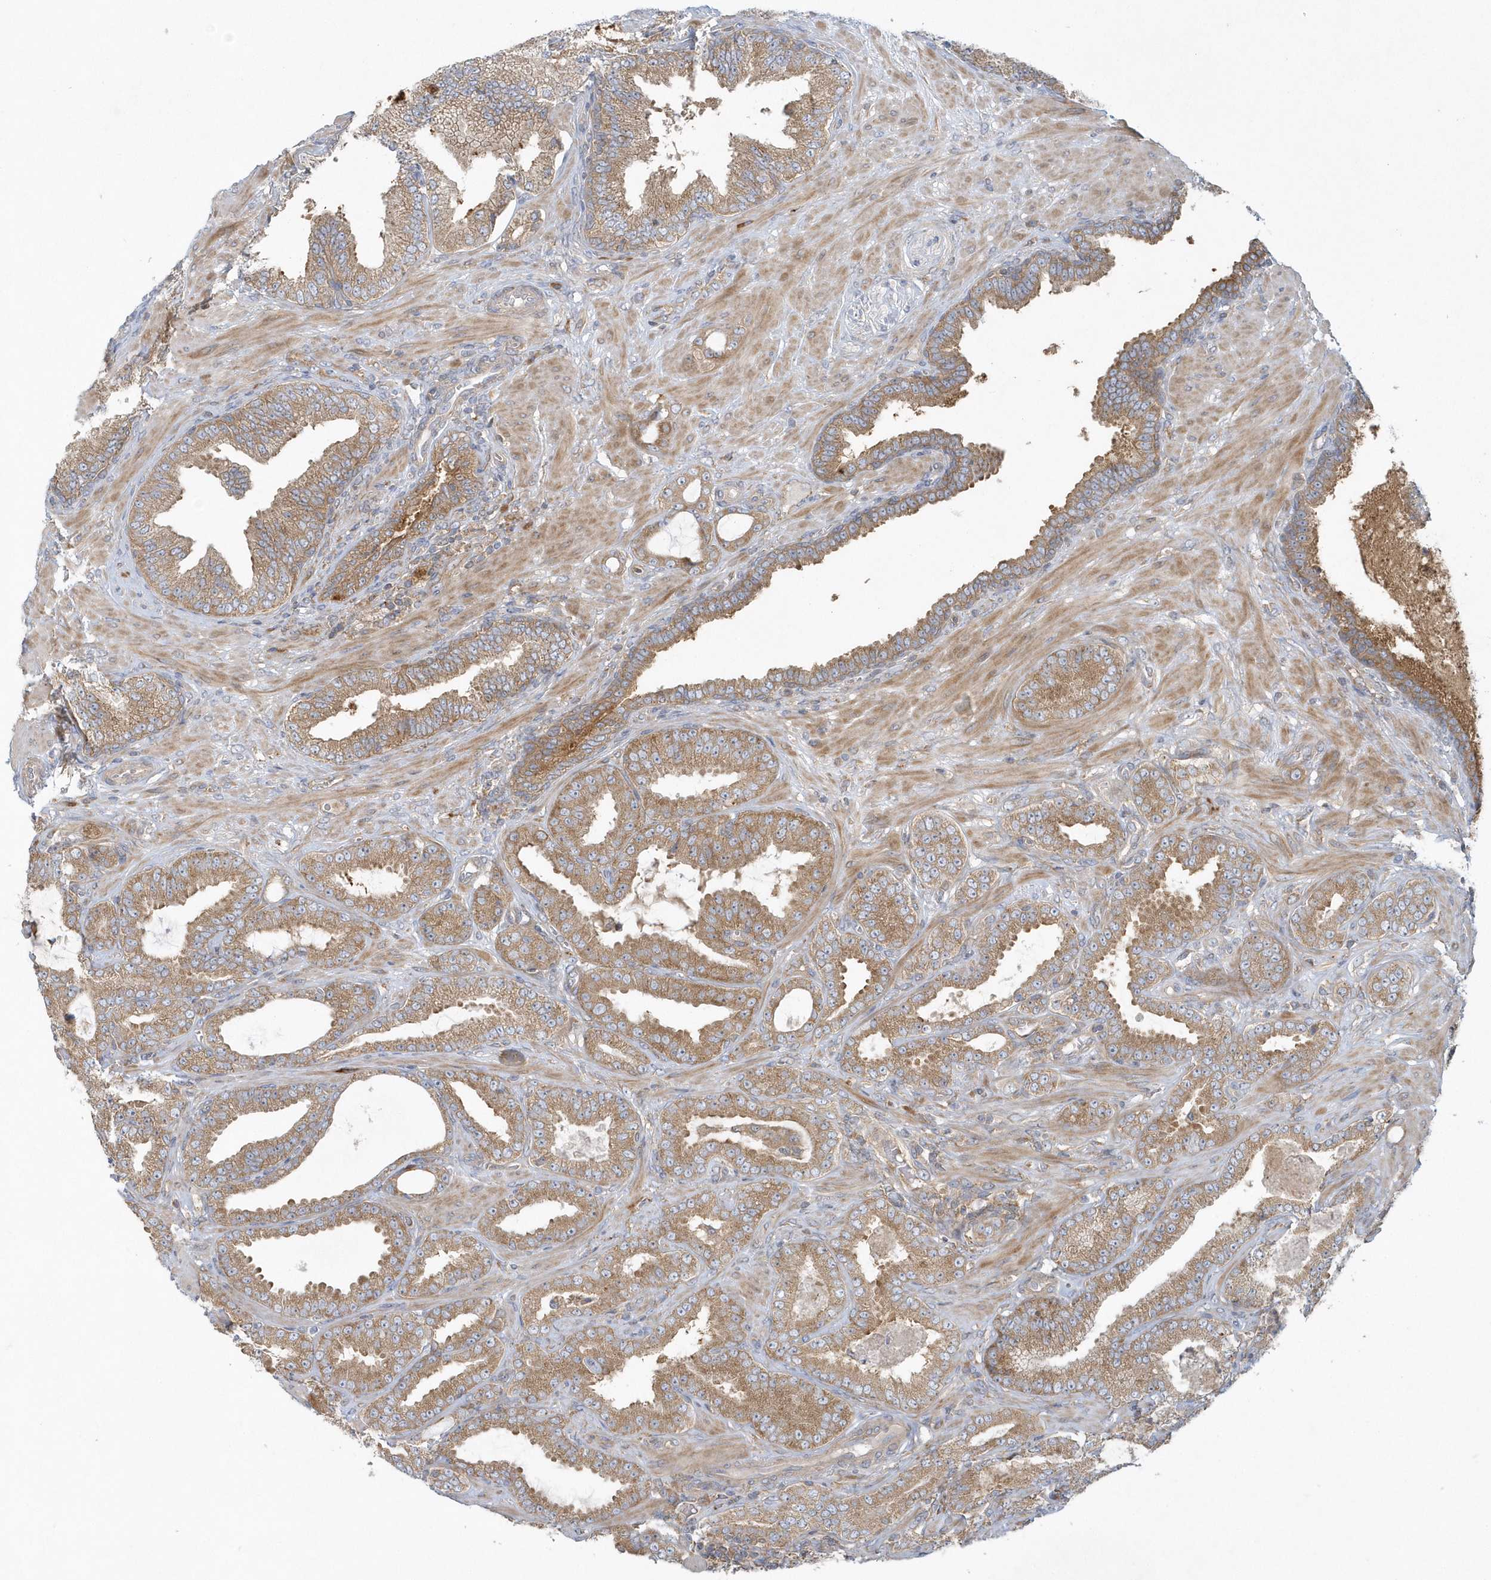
{"staining": {"intensity": "moderate", "quantity": "25%-75%", "location": "cytoplasmic/membranous"}, "tissue": "prostate cancer", "cell_type": "Tumor cells", "image_type": "cancer", "snomed": [{"axis": "morphology", "description": "Adenocarcinoma, Low grade"}, {"axis": "topography", "description": "Prostate"}], "caption": "There is medium levels of moderate cytoplasmic/membranous staining in tumor cells of prostate cancer, as demonstrated by immunohistochemical staining (brown color).", "gene": "CNOT10", "patient": {"sex": "male", "age": 63}}